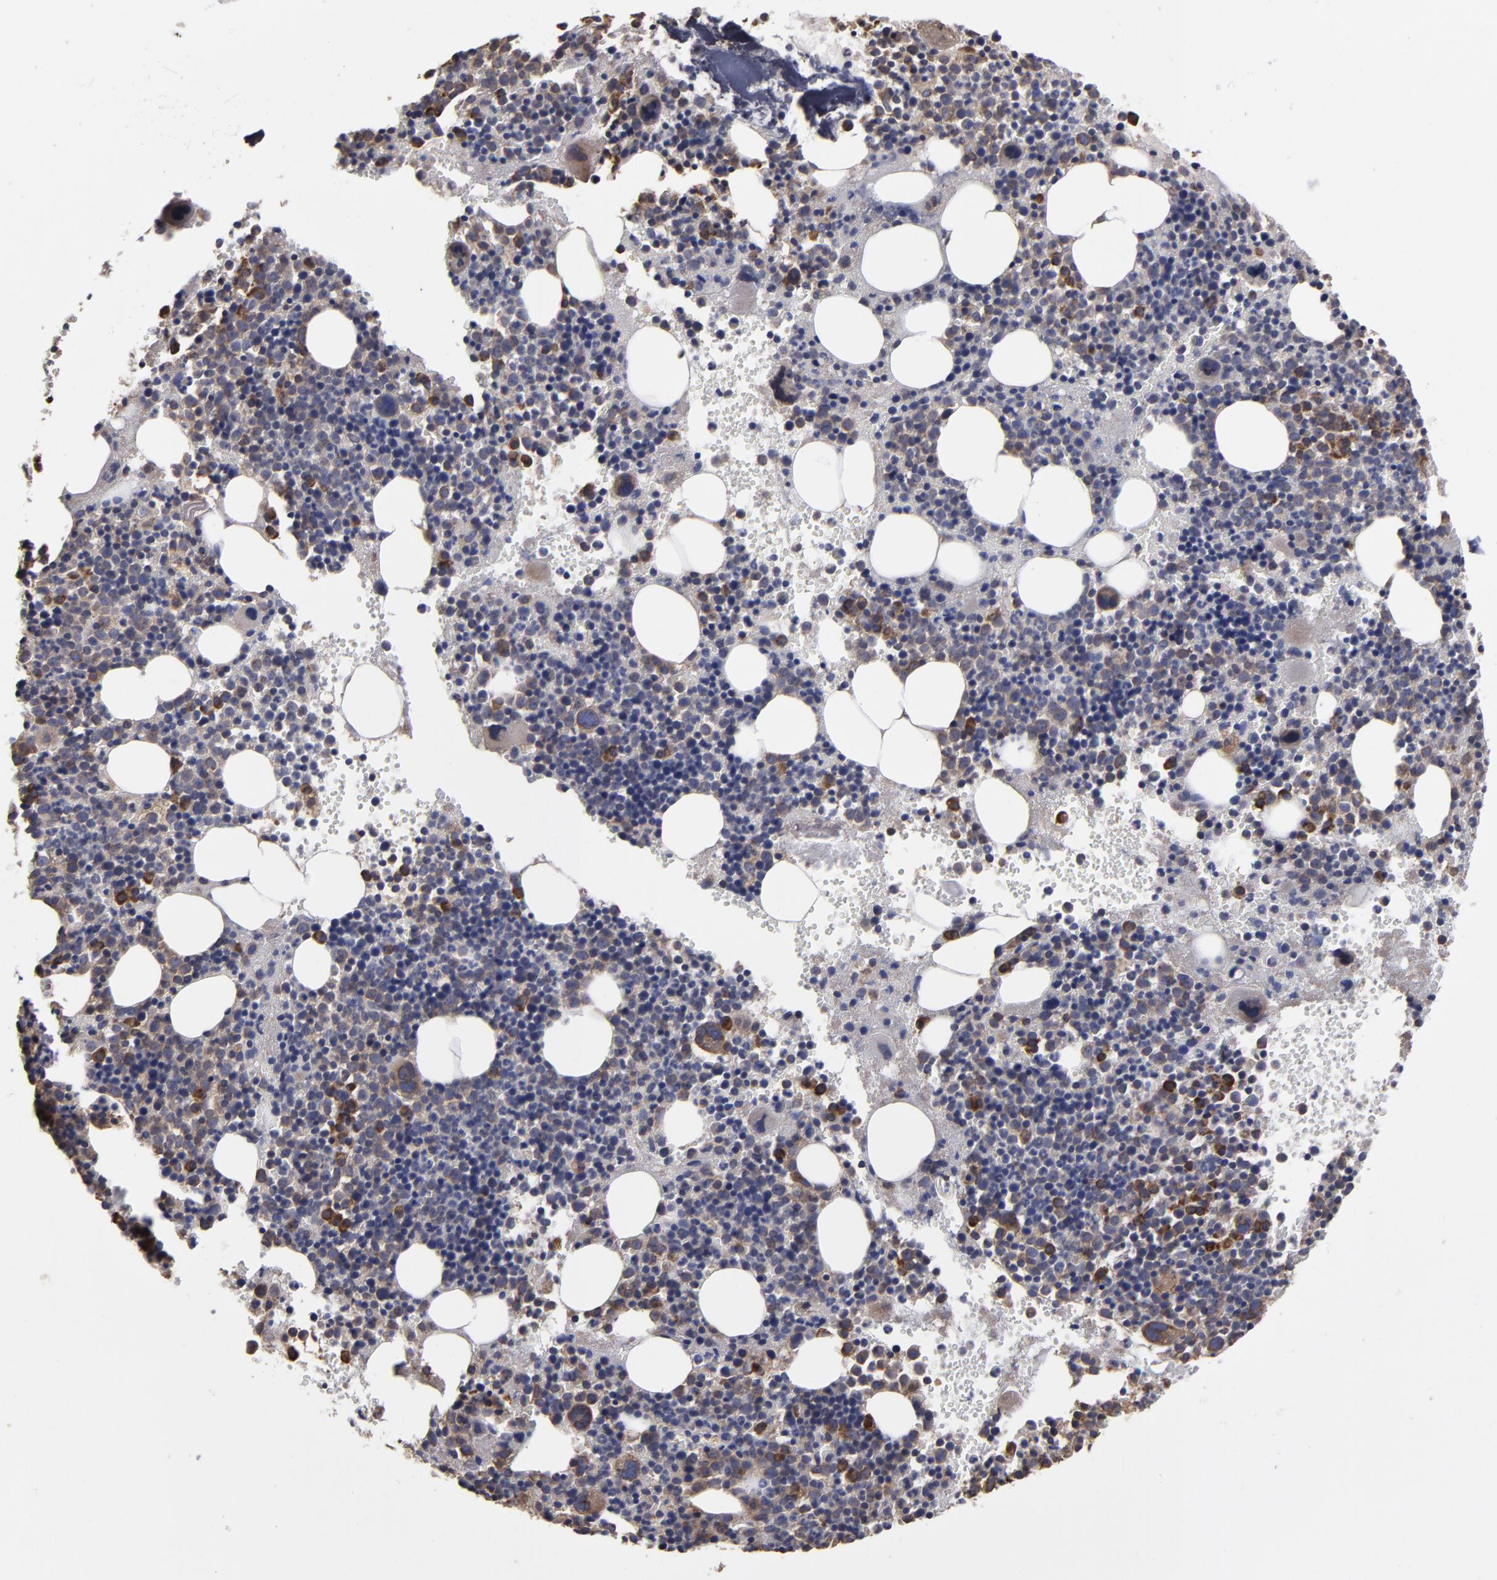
{"staining": {"intensity": "moderate", "quantity": "<25%", "location": "cytoplasmic/membranous"}, "tissue": "bone marrow", "cell_type": "Hematopoietic cells", "image_type": "normal", "snomed": [{"axis": "morphology", "description": "Normal tissue, NOS"}, {"axis": "topography", "description": "Bone marrow"}], "caption": "Immunohistochemical staining of unremarkable human bone marrow displays low levels of moderate cytoplasmic/membranous expression in about <25% of hematopoietic cells. (Brightfield microscopy of DAB IHC at high magnification).", "gene": "SND1", "patient": {"sex": "male", "age": 34}}